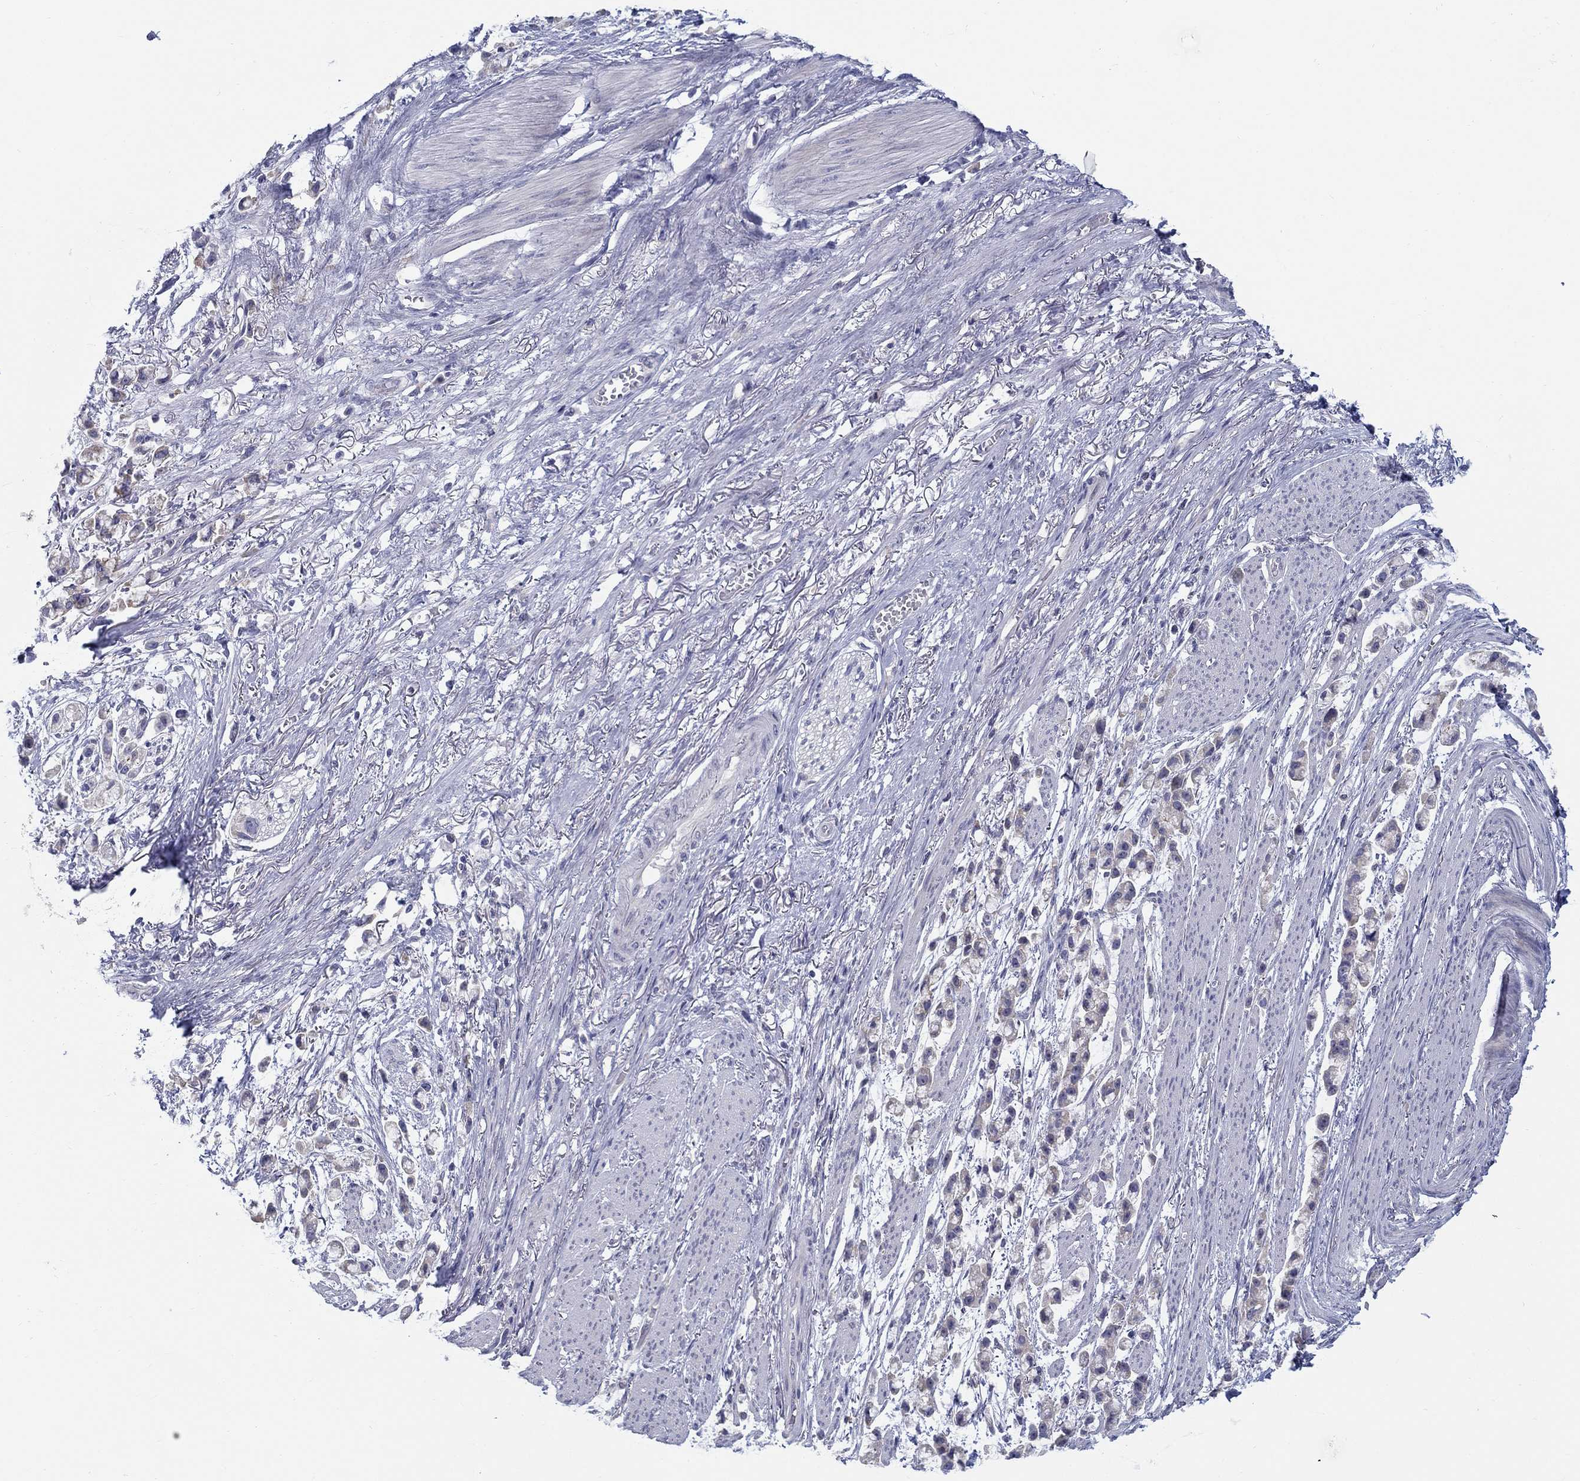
{"staining": {"intensity": "negative", "quantity": "none", "location": "none"}, "tissue": "stomach cancer", "cell_type": "Tumor cells", "image_type": "cancer", "snomed": [{"axis": "morphology", "description": "Adenocarcinoma, NOS"}, {"axis": "topography", "description": "Stomach"}], "caption": "Protein analysis of stomach cancer shows no significant staining in tumor cells.", "gene": "QRFPR", "patient": {"sex": "female", "age": 81}}